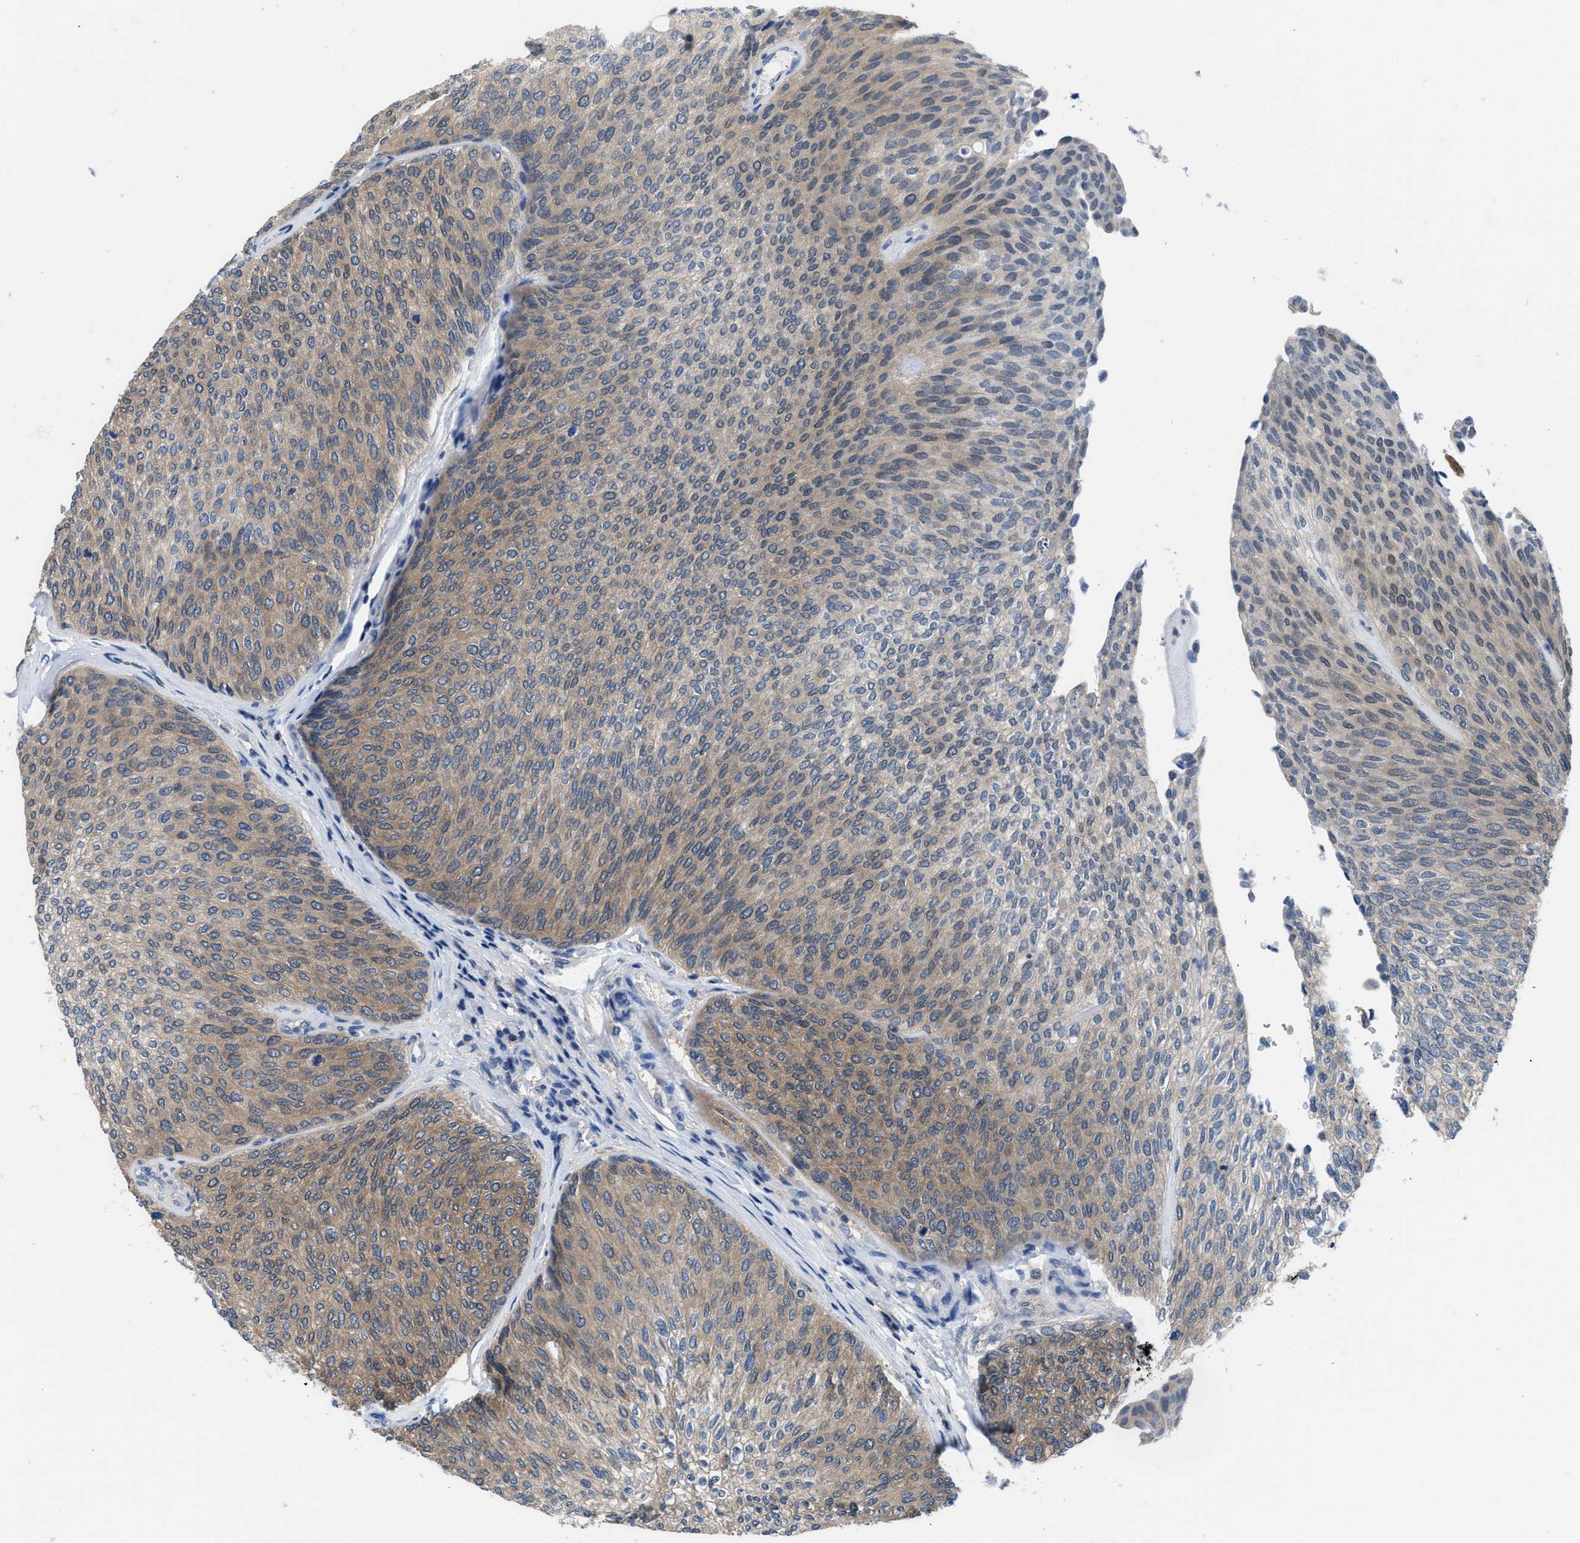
{"staining": {"intensity": "weak", "quantity": ">75%", "location": "cytoplasmic/membranous"}, "tissue": "urothelial cancer", "cell_type": "Tumor cells", "image_type": "cancer", "snomed": [{"axis": "morphology", "description": "Urothelial carcinoma, Low grade"}, {"axis": "topography", "description": "Urinary bladder"}], "caption": "Immunohistochemical staining of human urothelial cancer demonstrates low levels of weak cytoplasmic/membranous positivity in about >75% of tumor cells.", "gene": "NUDT5", "patient": {"sex": "female", "age": 79}}